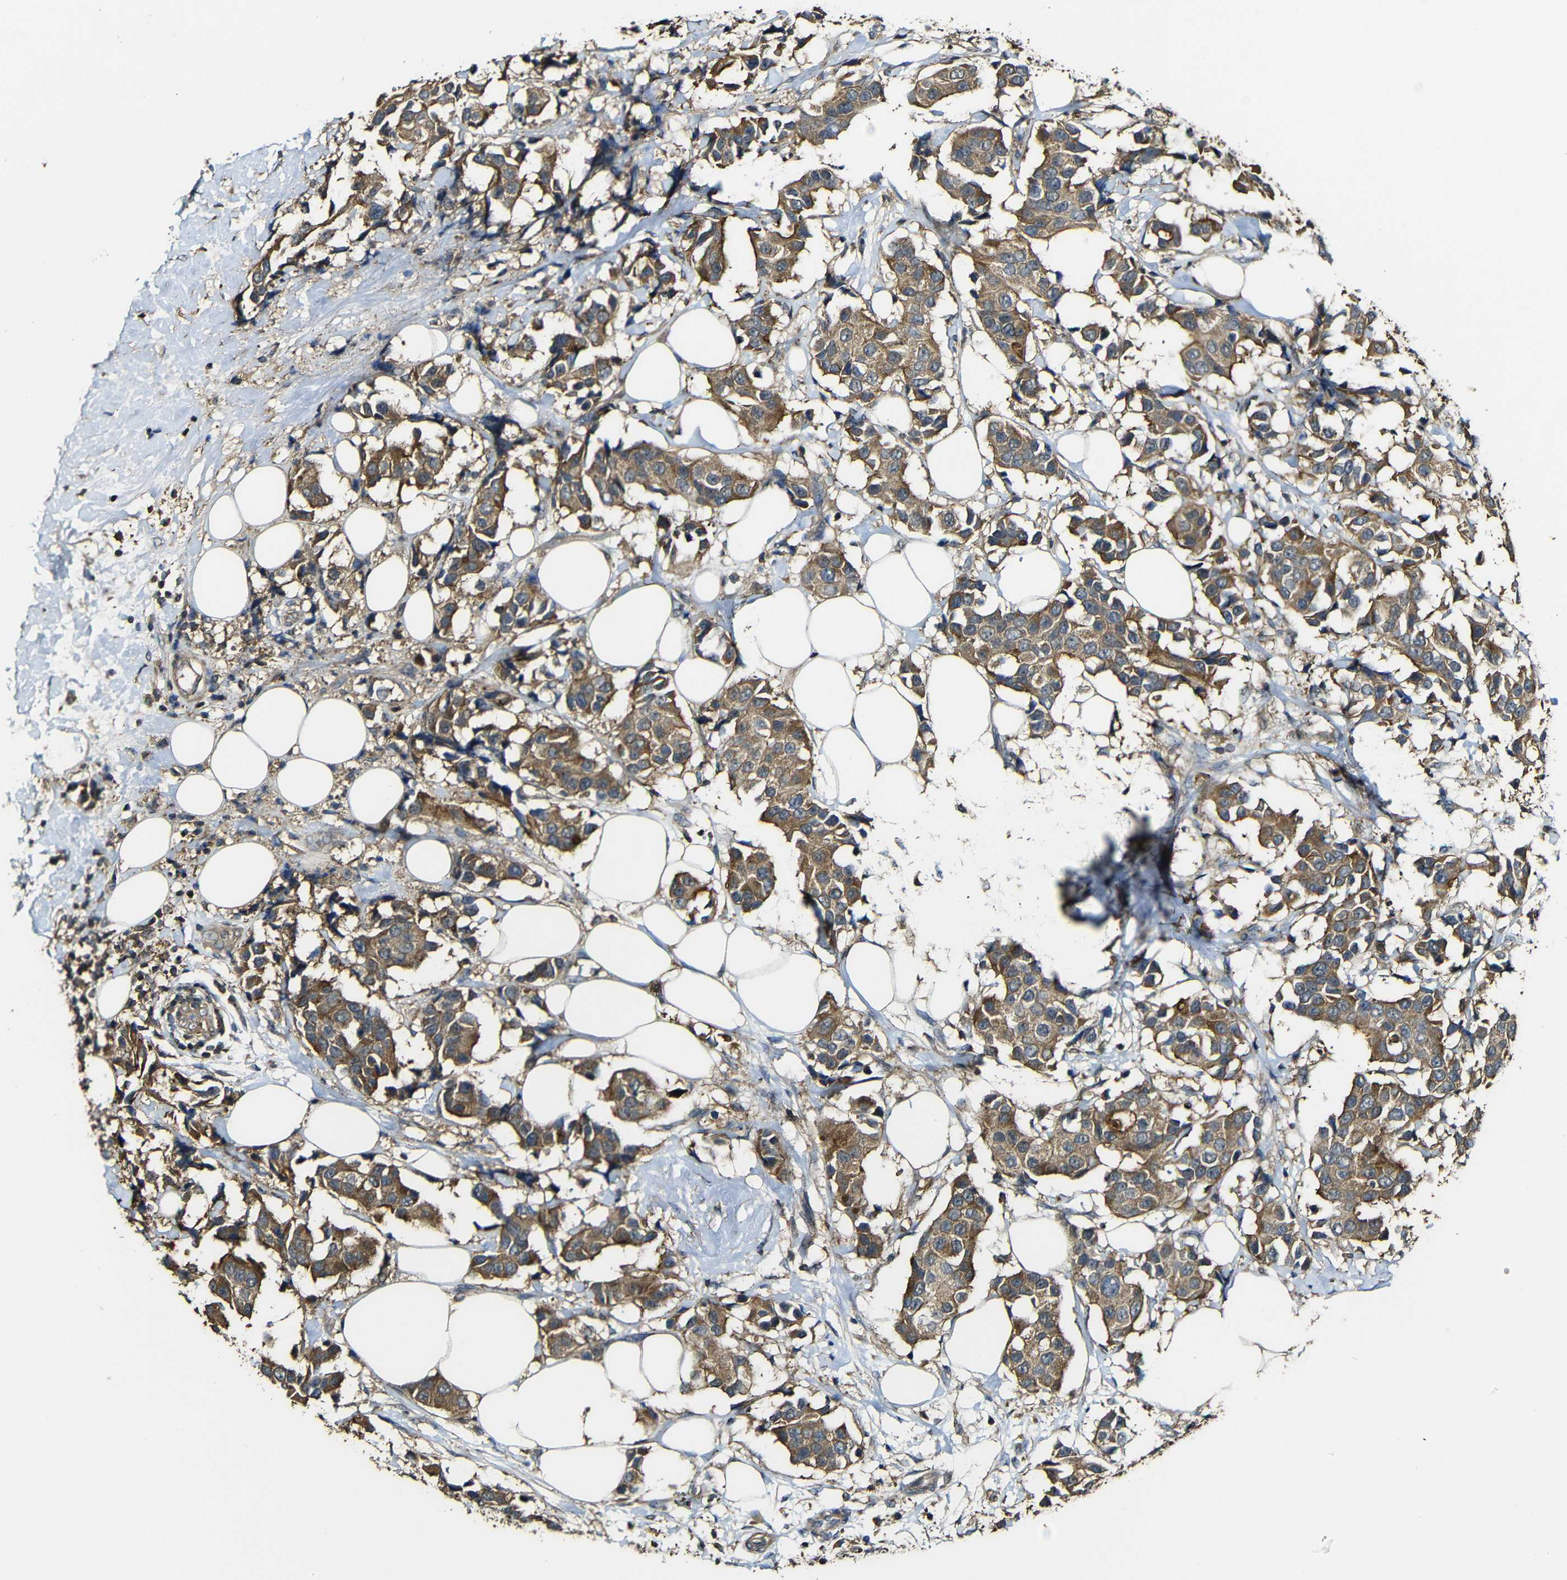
{"staining": {"intensity": "strong", "quantity": ">75%", "location": "cytoplasmic/membranous"}, "tissue": "breast cancer", "cell_type": "Tumor cells", "image_type": "cancer", "snomed": [{"axis": "morphology", "description": "Normal tissue, NOS"}, {"axis": "morphology", "description": "Duct carcinoma"}, {"axis": "topography", "description": "Breast"}], "caption": "Strong cytoplasmic/membranous protein expression is seen in approximately >75% of tumor cells in breast cancer (infiltrating ductal carcinoma).", "gene": "CASP8", "patient": {"sex": "female", "age": 39}}